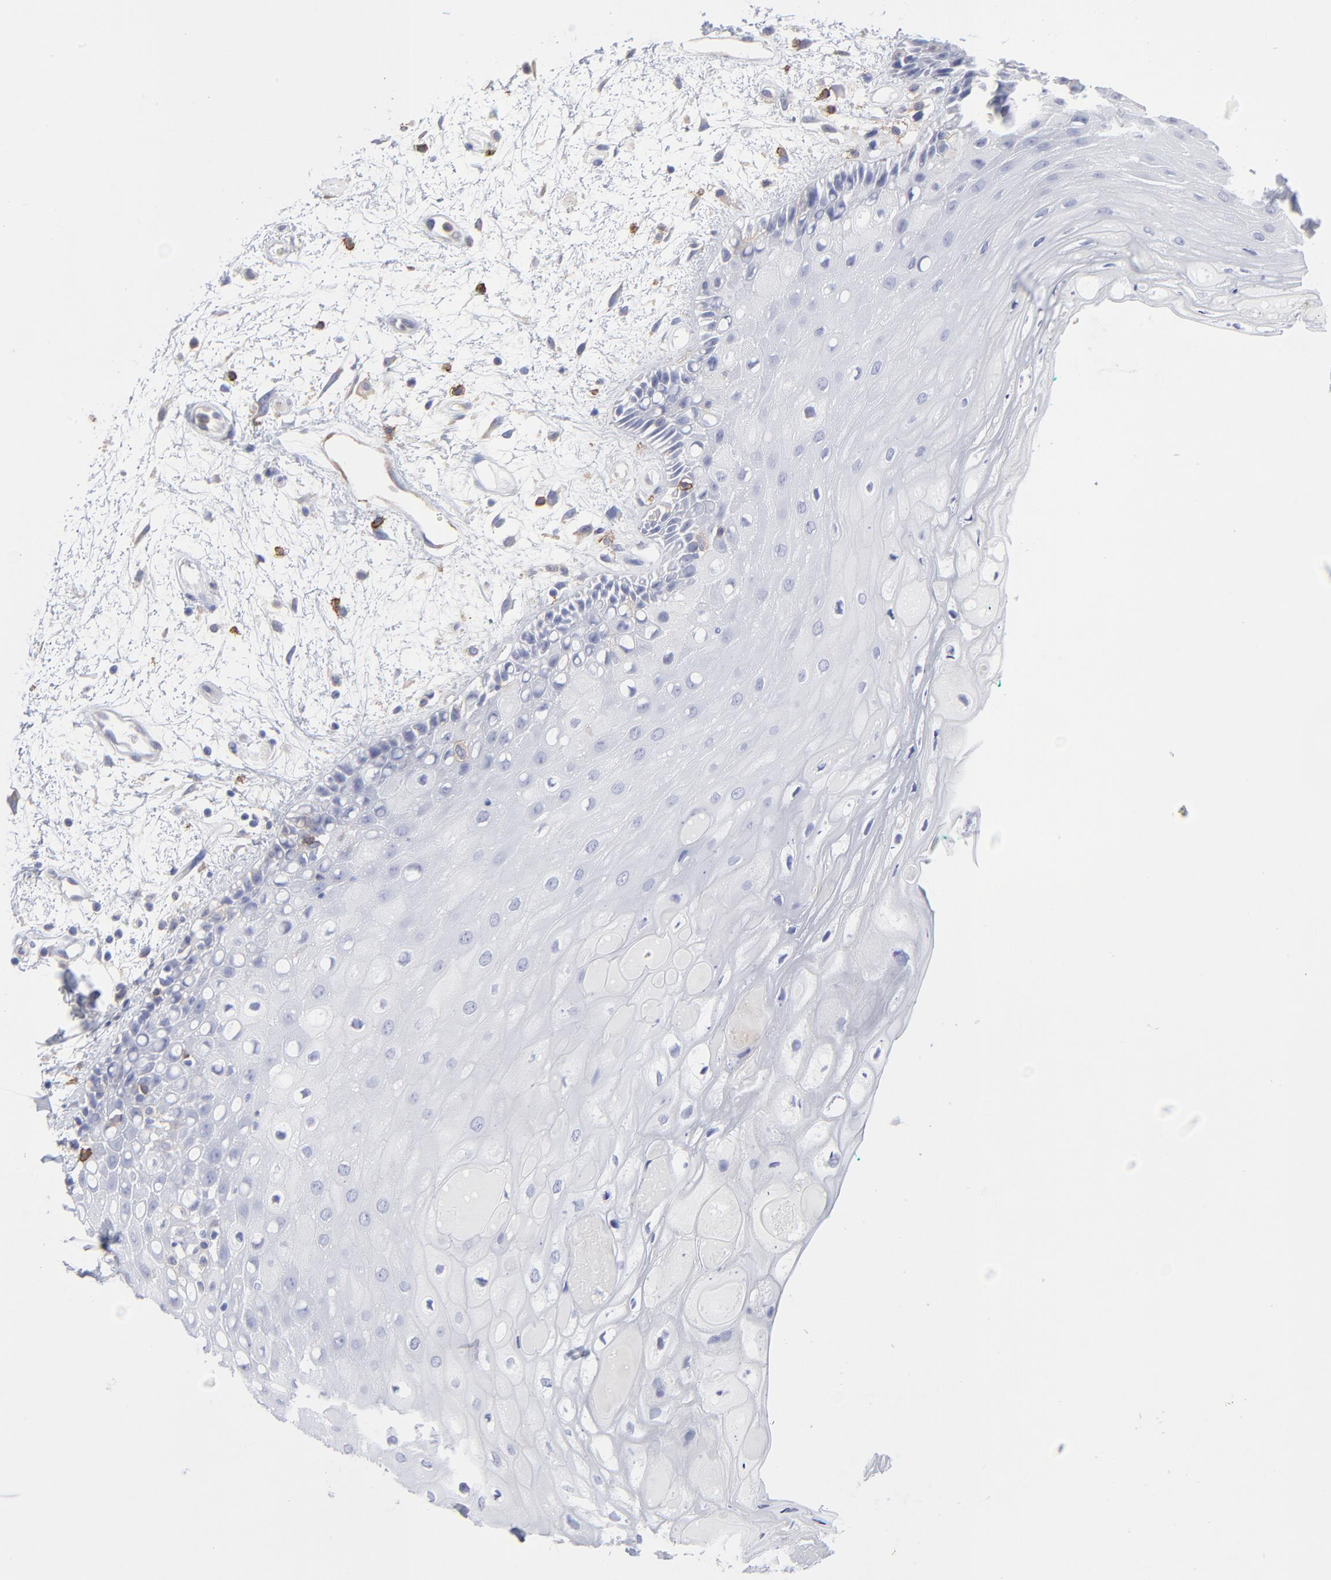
{"staining": {"intensity": "negative", "quantity": "none", "location": "none"}, "tissue": "oral mucosa", "cell_type": "Squamous epithelial cells", "image_type": "normal", "snomed": [{"axis": "morphology", "description": "Normal tissue, NOS"}, {"axis": "morphology", "description": "Squamous cell carcinoma, NOS"}, {"axis": "topography", "description": "Skeletal muscle"}, {"axis": "topography", "description": "Oral tissue"}, {"axis": "topography", "description": "Head-Neck"}], "caption": "A high-resolution micrograph shows immunohistochemistry staining of benign oral mucosa, which displays no significant positivity in squamous epithelial cells.", "gene": "LAT2", "patient": {"sex": "female", "age": 84}}